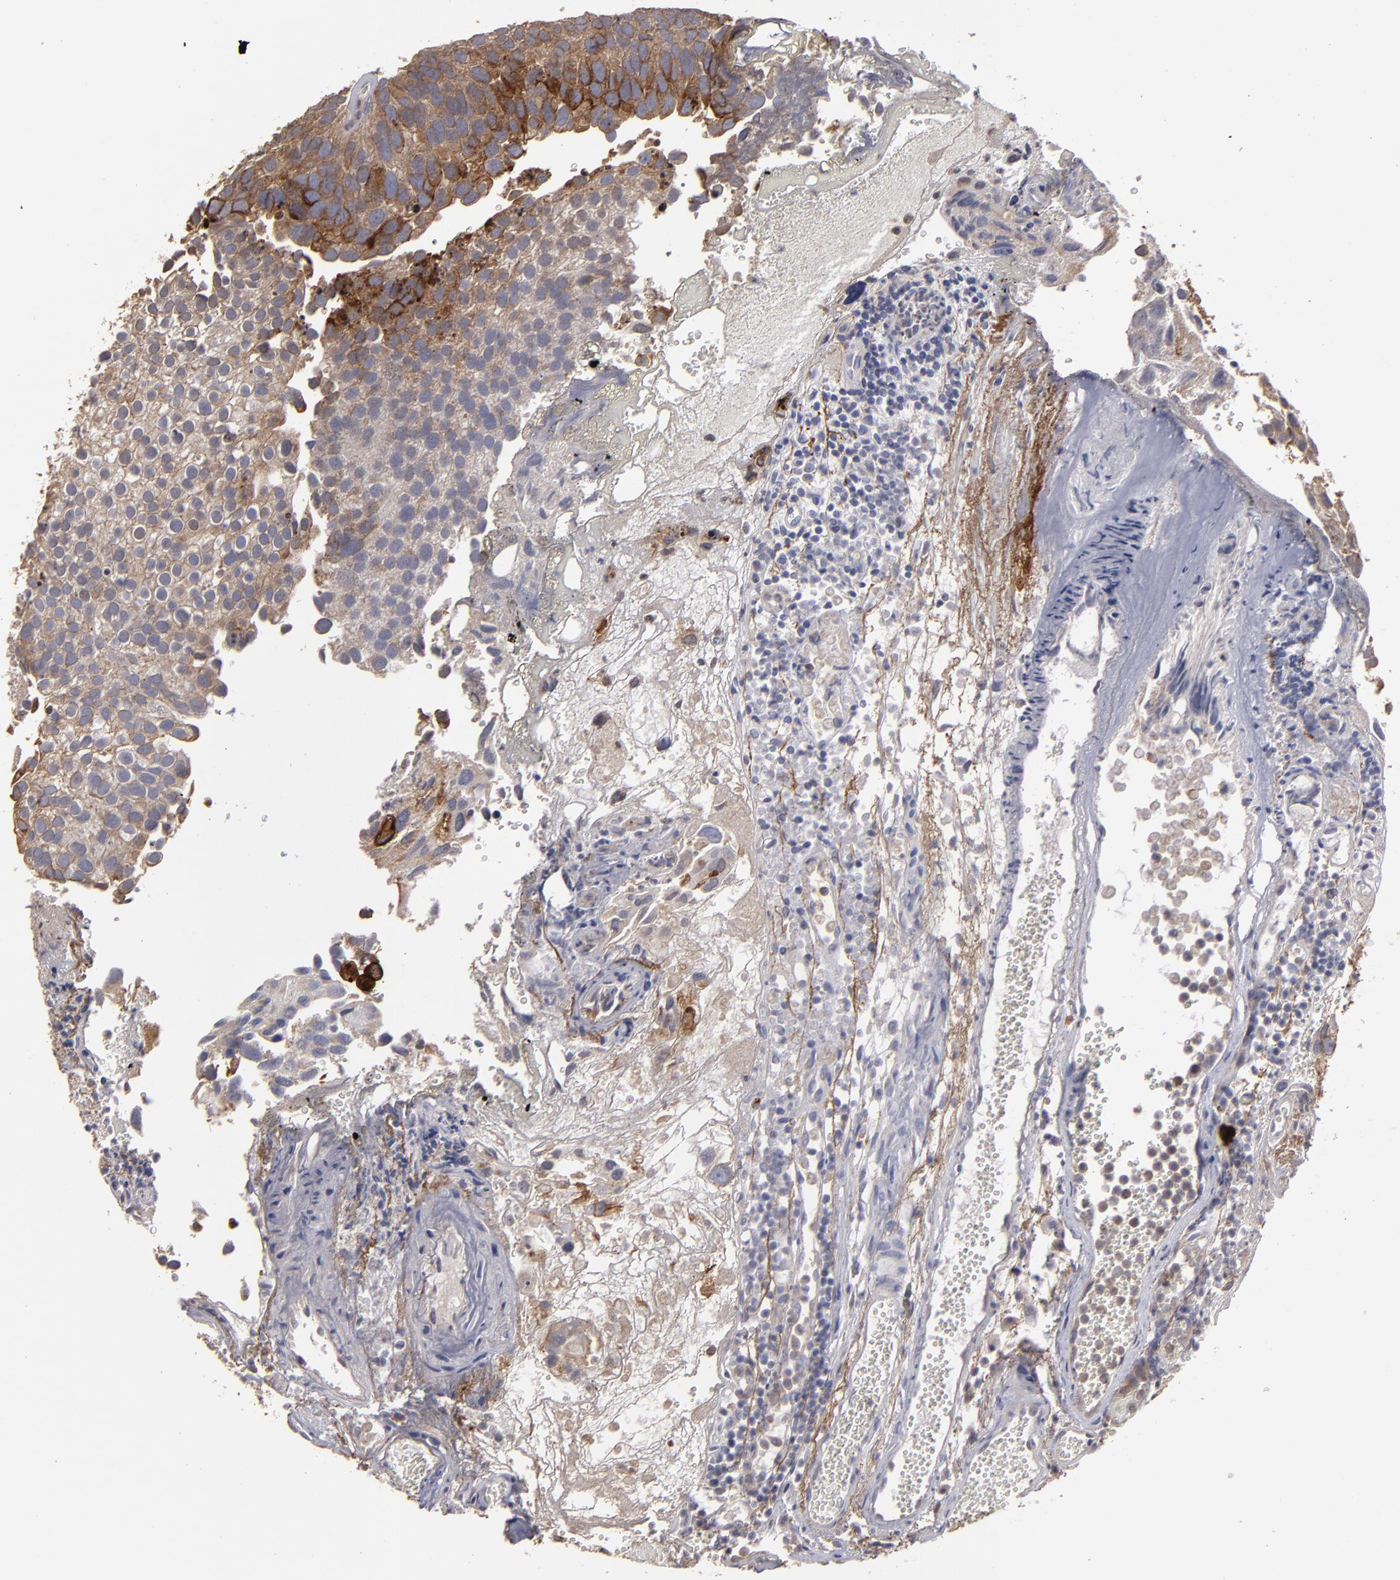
{"staining": {"intensity": "moderate", "quantity": ">75%", "location": "cytoplasmic/membranous"}, "tissue": "urothelial cancer", "cell_type": "Tumor cells", "image_type": "cancer", "snomed": [{"axis": "morphology", "description": "Urothelial carcinoma, High grade"}, {"axis": "topography", "description": "Urinary bladder"}], "caption": "Immunohistochemistry (IHC) image of urothelial cancer stained for a protein (brown), which exhibits medium levels of moderate cytoplasmic/membranous expression in approximately >75% of tumor cells.", "gene": "CD55", "patient": {"sex": "male", "age": 72}}